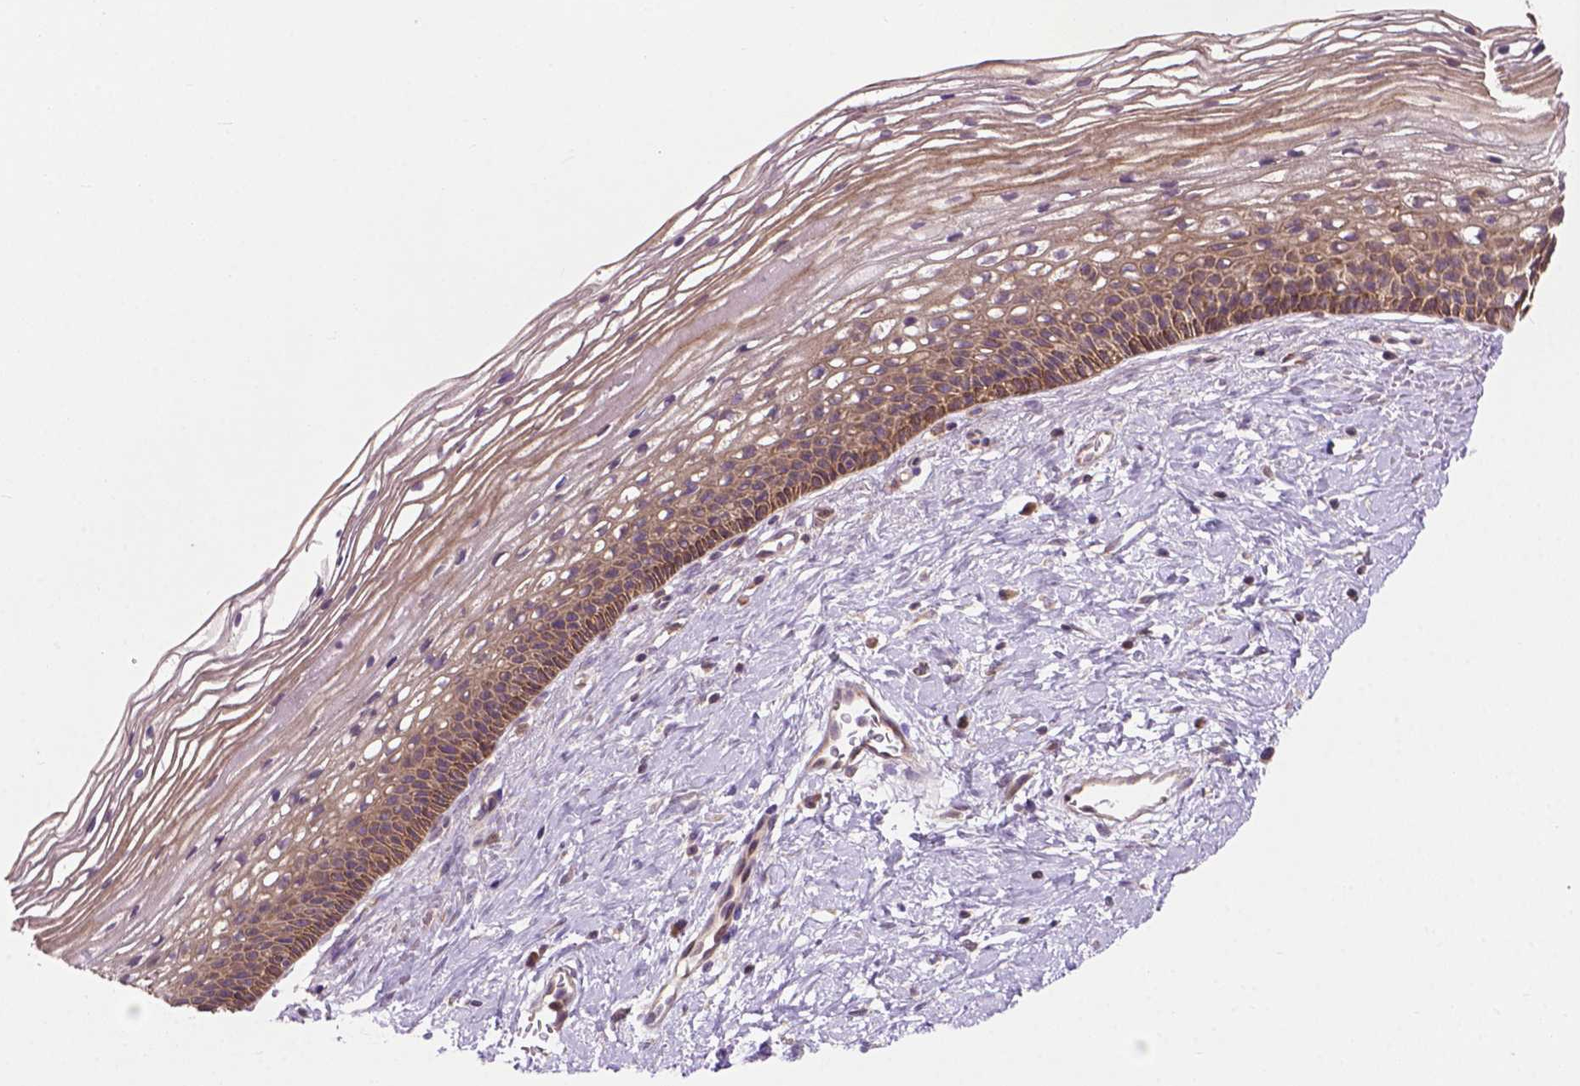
{"staining": {"intensity": "moderate", "quantity": ">75%", "location": "cytoplasmic/membranous"}, "tissue": "cervix", "cell_type": "Glandular cells", "image_type": "normal", "snomed": [{"axis": "morphology", "description": "Normal tissue, NOS"}, {"axis": "topography", "description": "Cervix"}], "caption": "Immunohistochemical staining of unremarkable human cervix displays >75% levels of moderate cytoplasmic/membranous protein expression in about >75% of glandular cells. Nuclei are stained in blue.", "gene": "MZT1", "patient": {"sex": "female", "age": 34}}